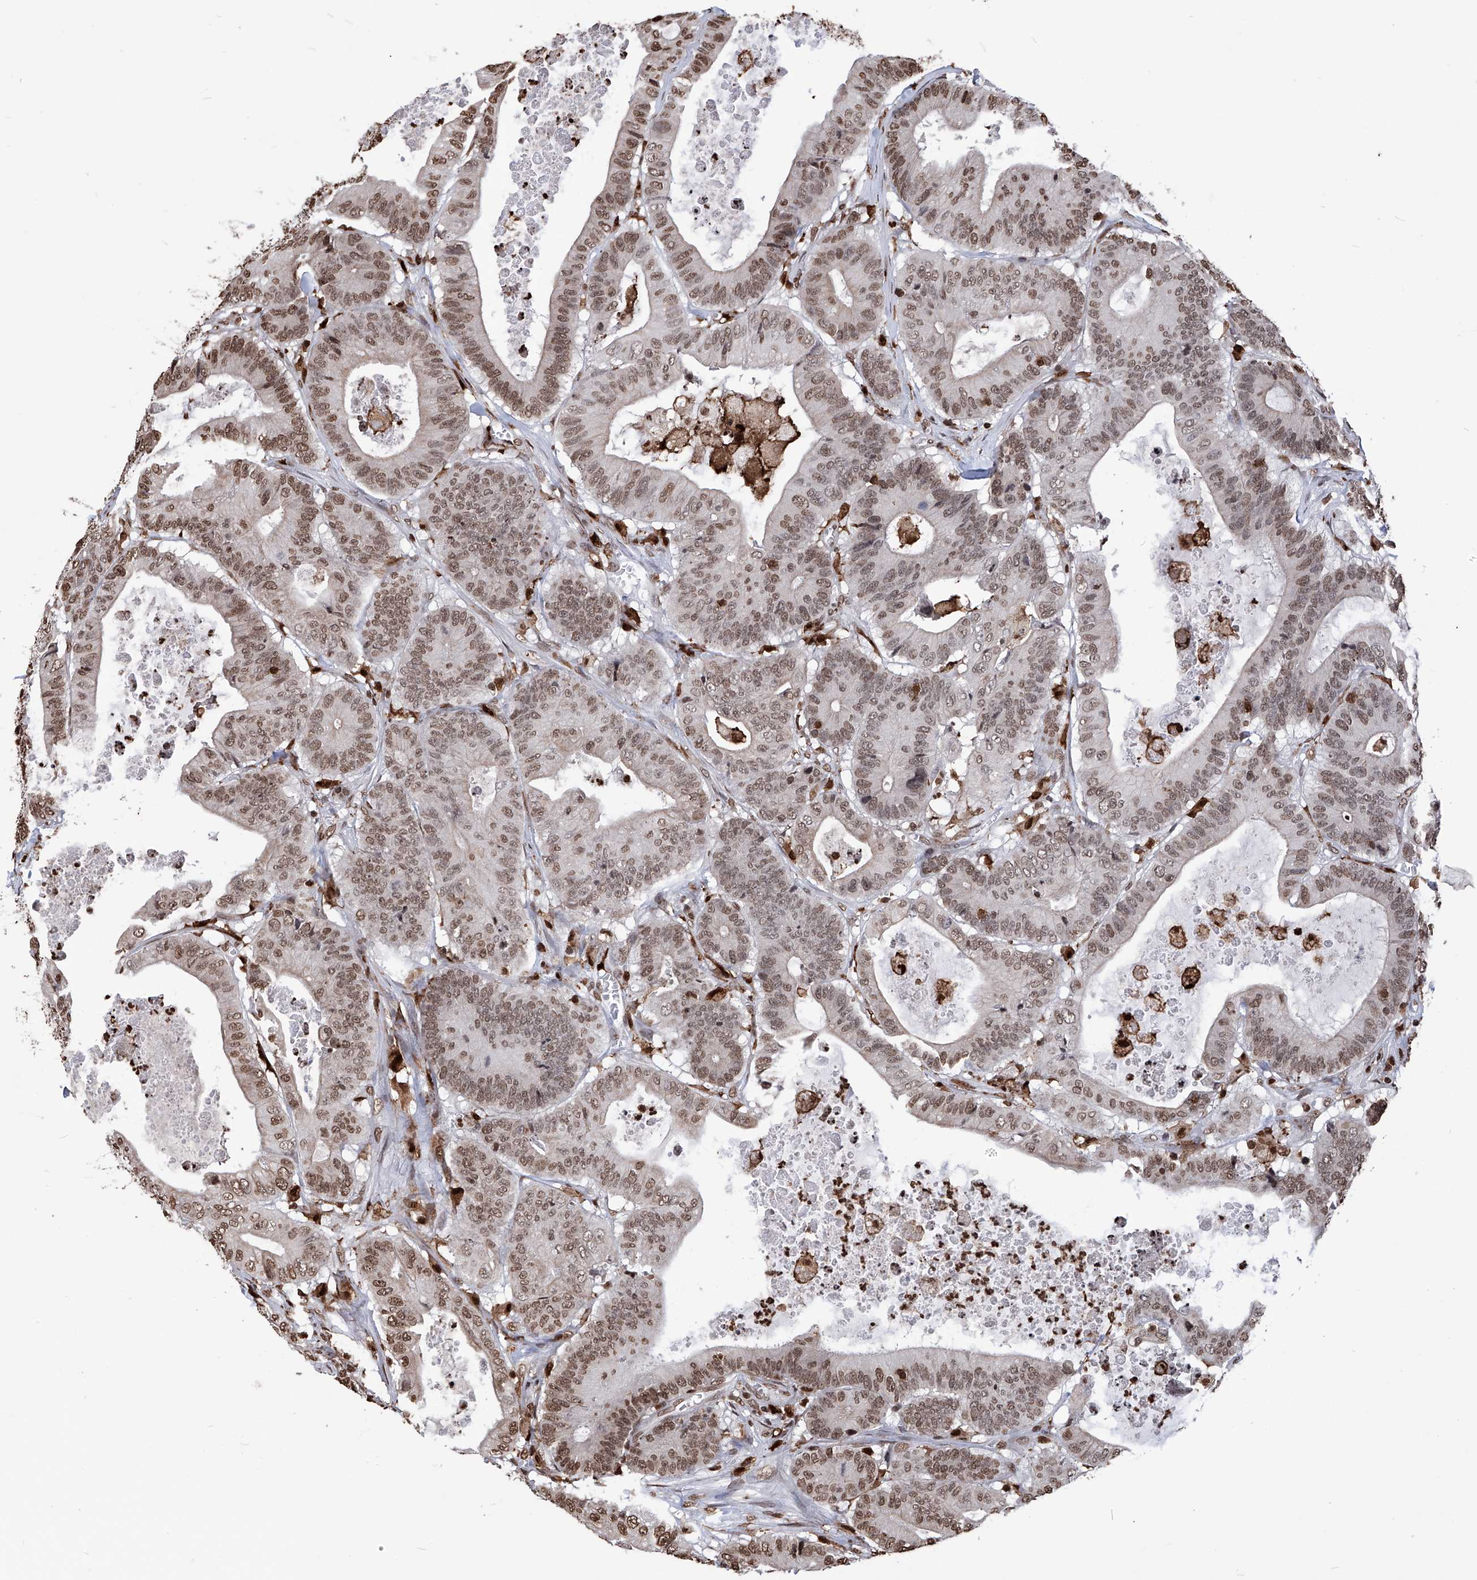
{"staining": {"intensity": "moderate", "quantity": ">75%", "location": "nuclear"}, "tissue": "colorectal cancer", "cell_type": "Tumor cells", "image_type": "cancer", "snomed": [{"axis": "morphology", "description": "Adenocarcinoma, NOS"}, {"axis": "topography", "description": "Colon"}], "caption": "The photomicrograph reveals staining of colorectal cancer (adenocarcinoma), revealing moderate nuclear protein expression (brown color) within tumor cells.", "gene": "CFAP410", "patient": {"sex": "female", "age": 84}}